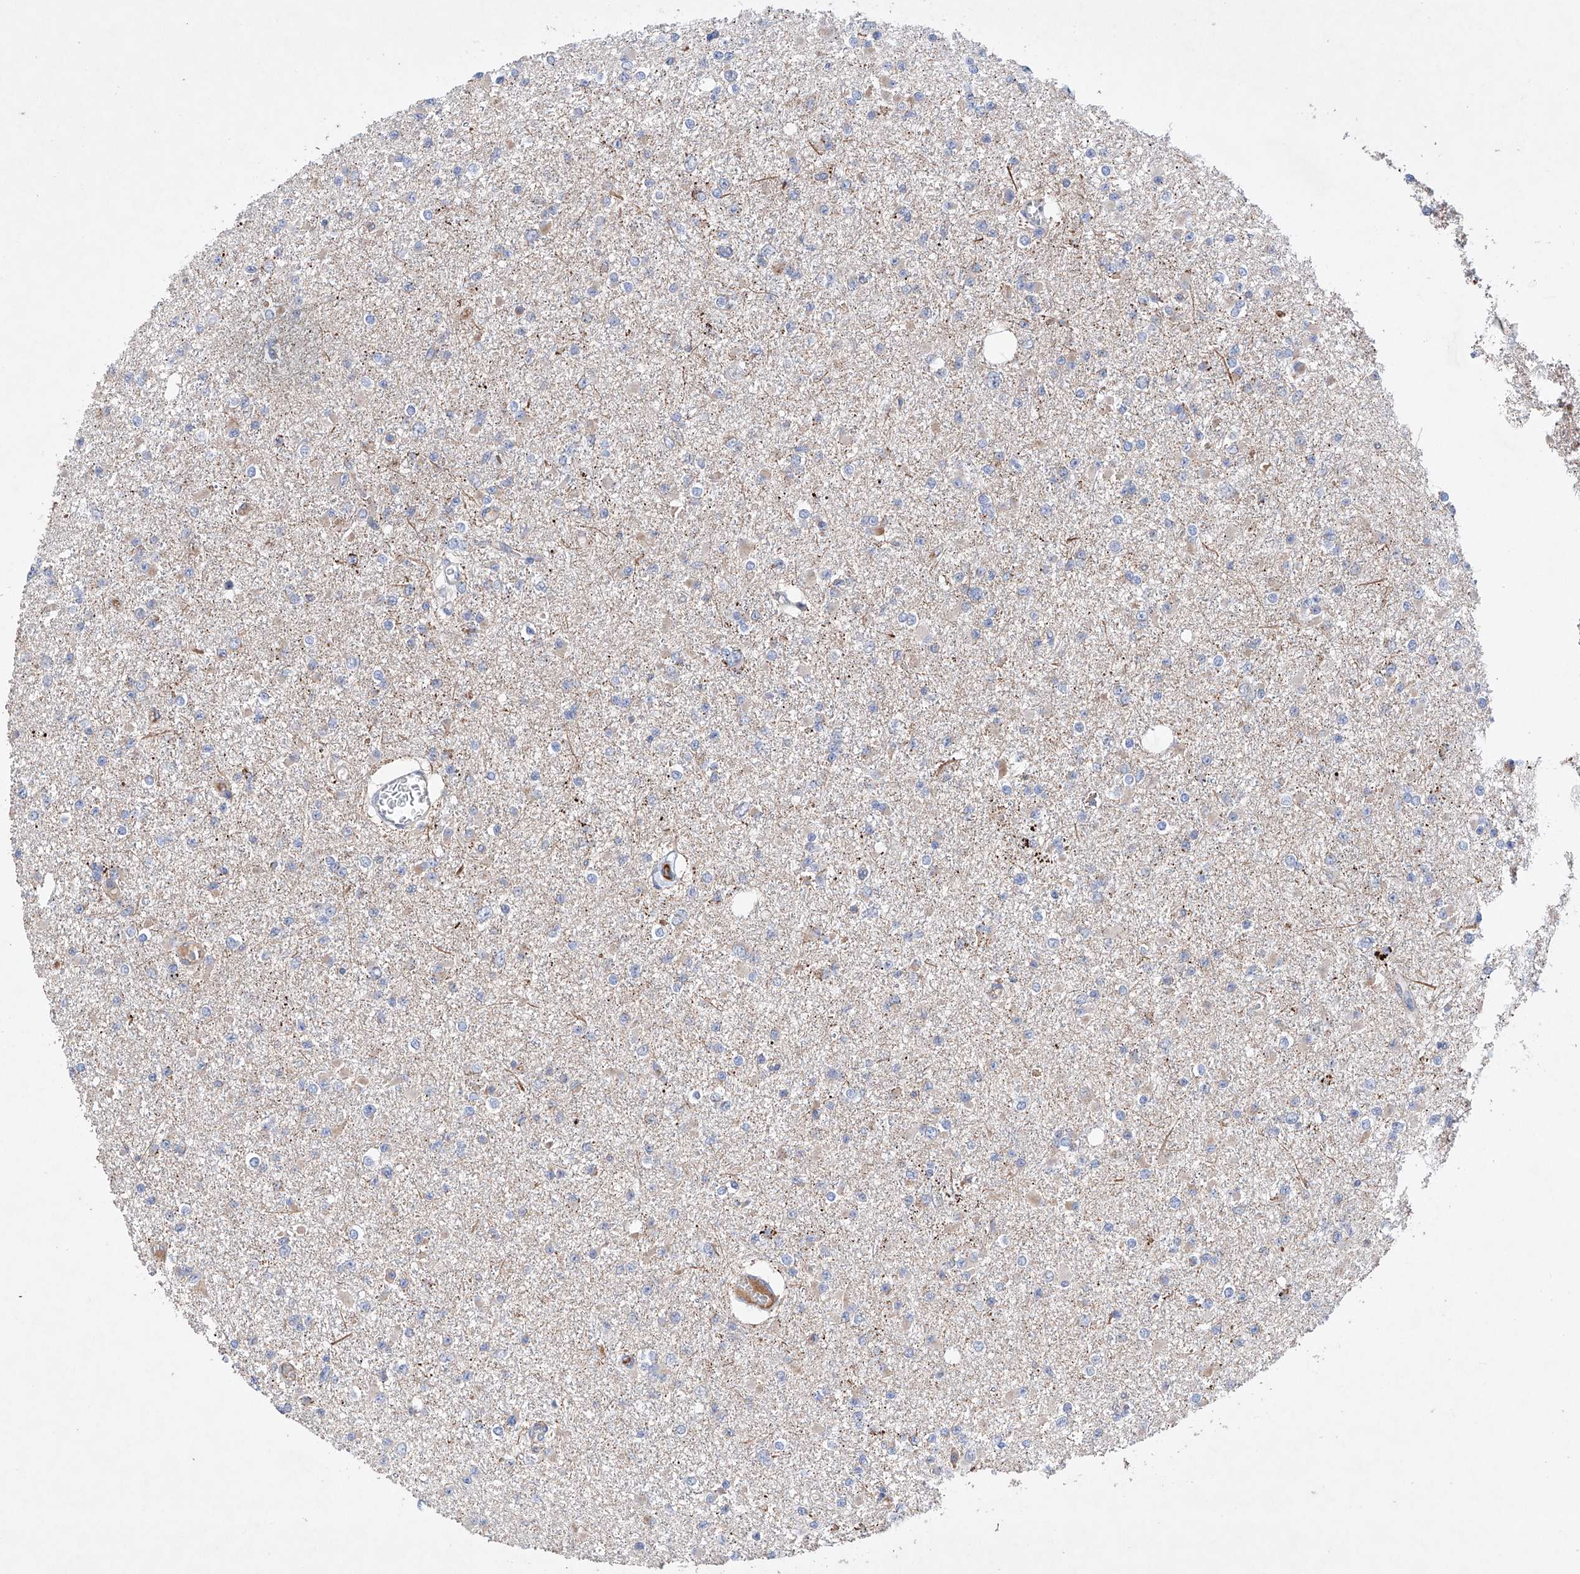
{"staining": {"intensity": "negative", "quantity": "none", "location": "none"}, "tissue": "glioma", "cell_type": "Tumor cells", "image_type": "cancer", "snomed": [{"axis": "morphology", "description": "Glioma, malignant, Low grade"}, {"axis": "topography", "description": "Brain"}], "caption": "Photomicrograph shows no protein staining in tumor cells of glioma tissue.", "gene": "AFG1L", "patient": {"sex": "female", "age": 22}}